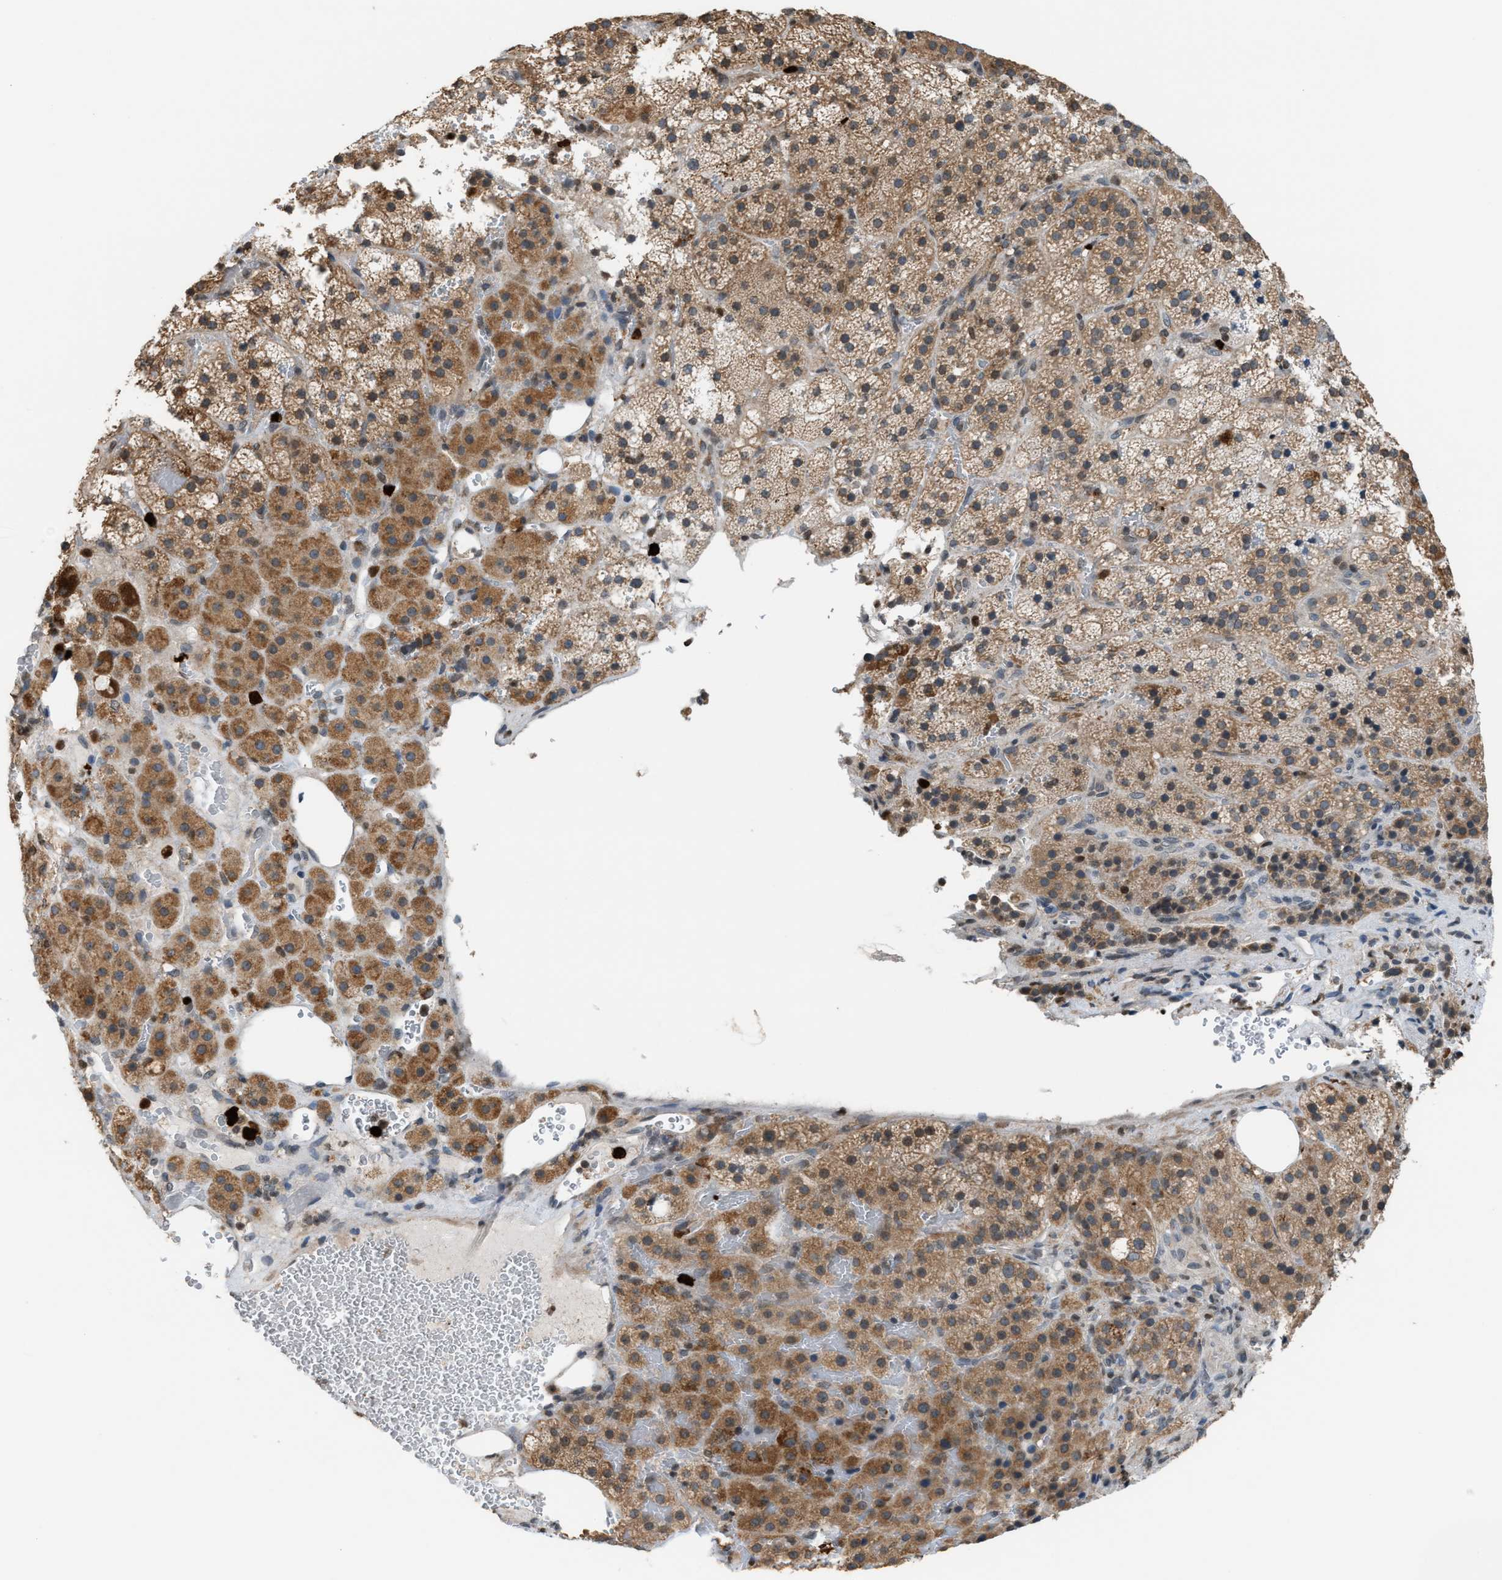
{"staining": {"intensity": "moderate", "quantity": ">75%", "location": "cytoplasmic/membranous"}, "tissue": "adrenal gland", "cell_type": "Glandular cells", "image_type": "normal", "snomed": [{"axis": "morphology", "description": "Normal tissue, NOS"}, {"axis": "topography", "description": "Adrenal gland"}], "caption": "Protein positivity by immunohistochemistry (IHC) reveals moderate cytoplasmic/membranous staining in approximately >75% of glandular cells in normal adrenal gland. (DAB (3,3'-diaminobenzidine) = brown stain, brightfield microscopy at high magnification).", "gene": "PRUNE2", "patient": {"sex": "female", "age": 59}}